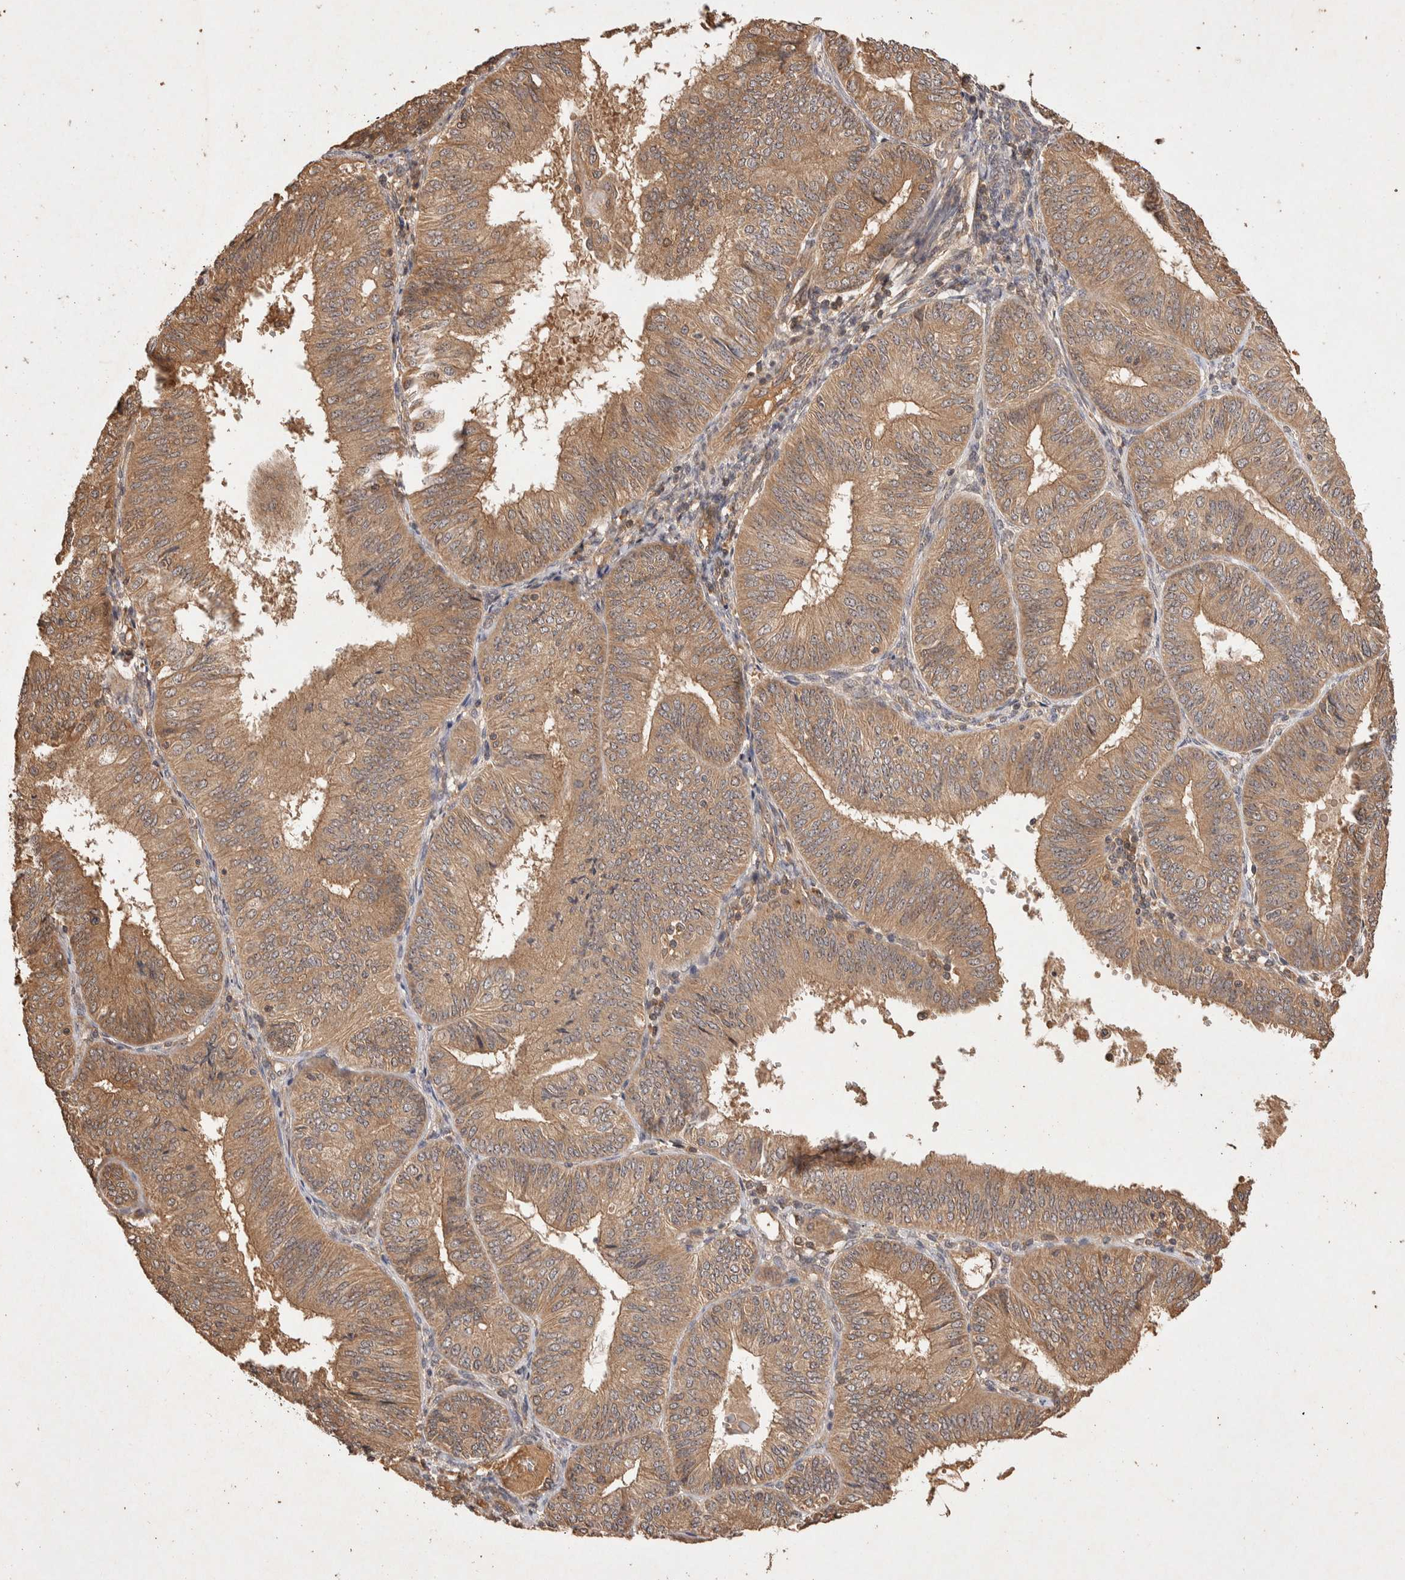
{"staining": {"intensity": "moderate", "quantity": ">75%", "location": "cytoplasmic/membranous"}, "tissue": "endometrial cancer", "cell_type": "Tumor cells", "image_type": "cancer", "snomed": [{"axis": "morphology", "description": "Adenocarcinoma, NOS"}, {"axis": "topography", "description": "Endometrium"}], "caption": "Immunohistochemistry (IHC) of endometrial cancer shows medium levels of moderate cytoplasmic/membranous staining in about >75% of tumor cells. Using DAB (3,3'-diaminobenzidine) (brown) and hematoxylin (blue) stains, captured at high magnification using brightfield microscopy.", "gene": "NSMAF", "patient": {"sex": "female", "age": 58}}